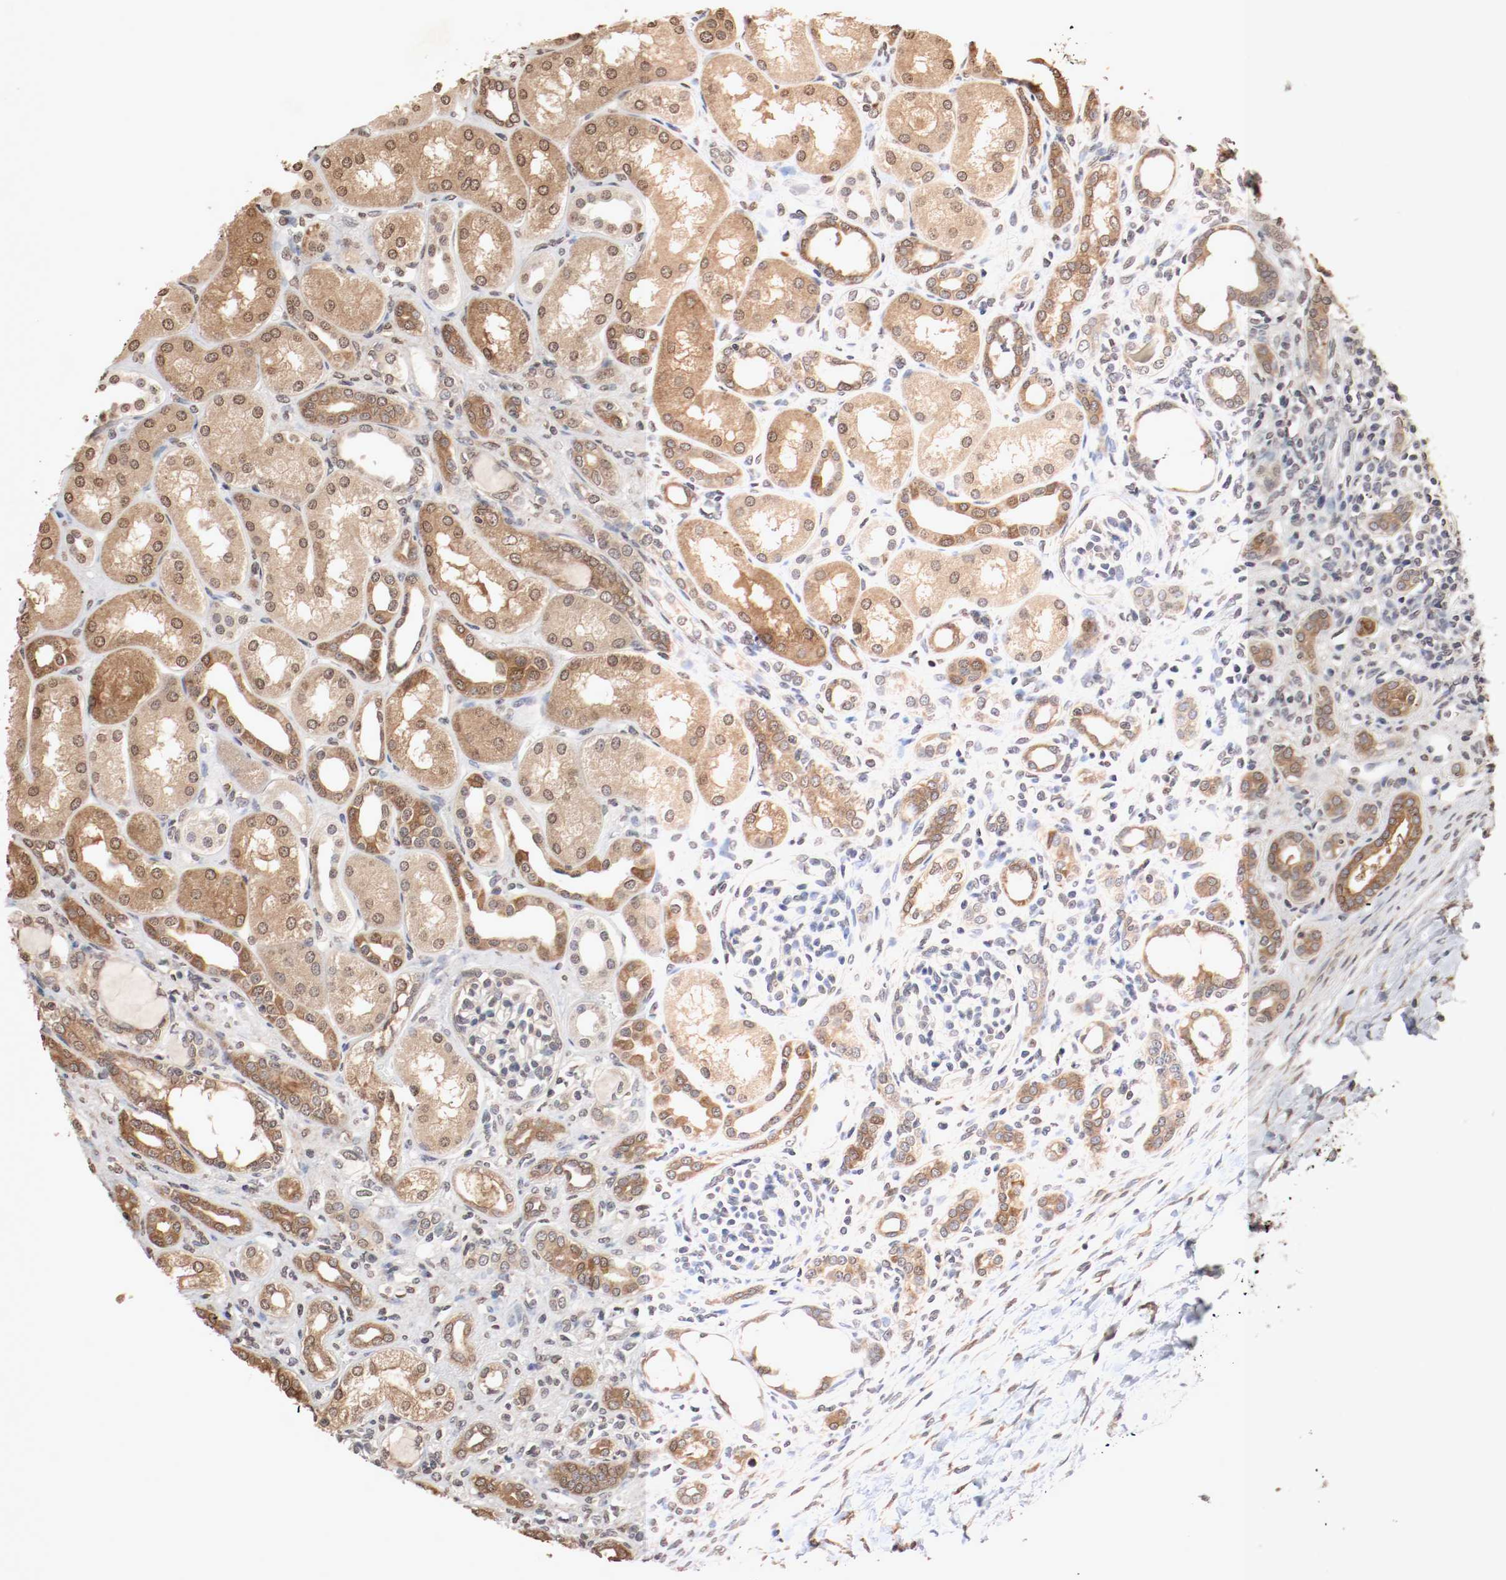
{"staining": {"intensity": "negative", "quantity": "none", "location": "none"}, "tissue": "kidney", "cell_type": "Cells in glomeruli", "image_type": "normal", "snomed": [{"axis": "morphology", "description": "Normal tissue, NOS"}, {"axis": "topography", "description": "Kidney"}], "caption": "An image of human kidney is negative for staining in cells in glomeruli. Nuclei are stained in blue.", "gene": "WASL", "patient": {"sex": "male", "age": 7}}